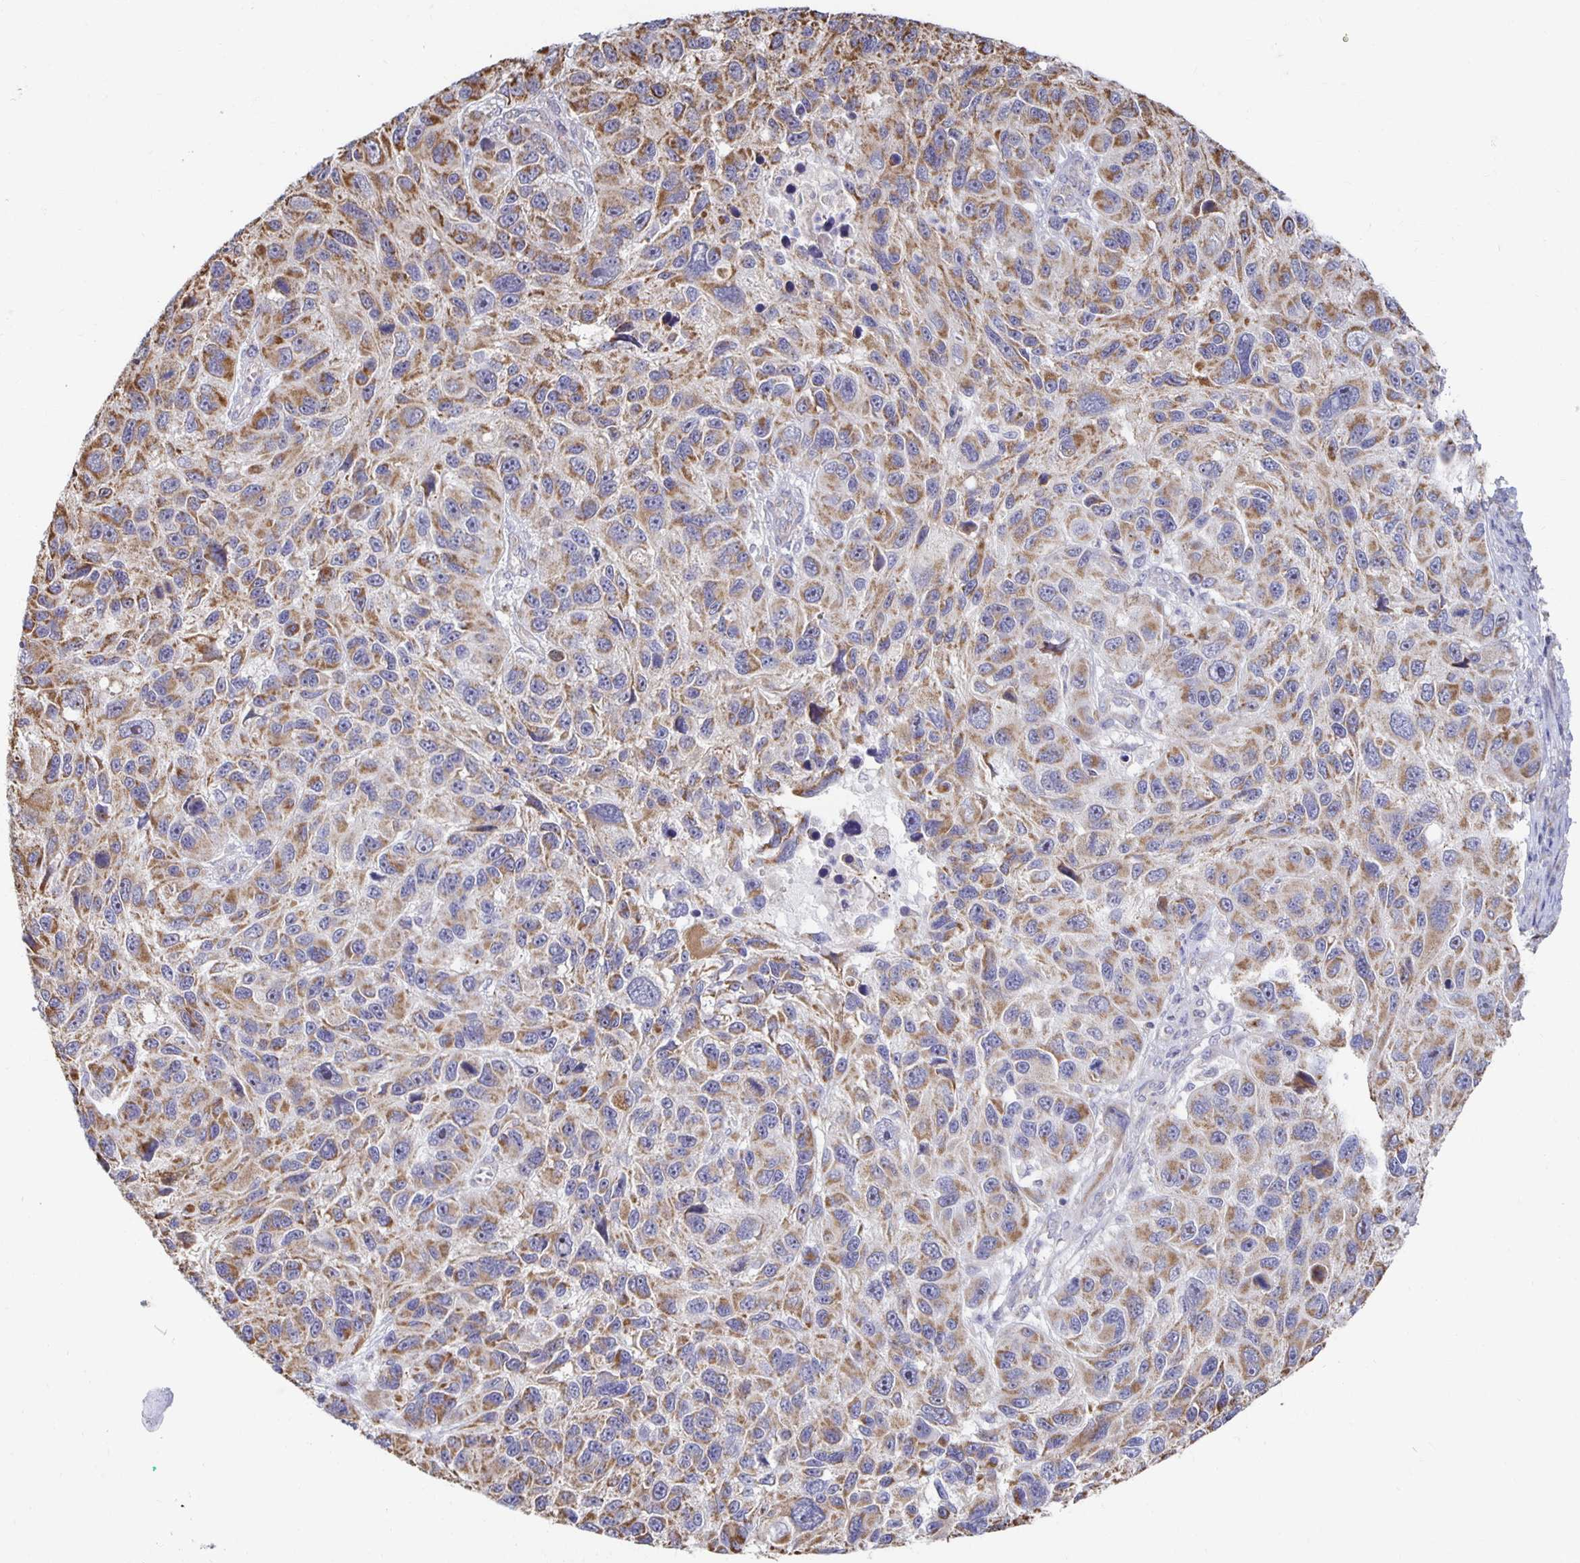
{"staining": {"intensity": "moderate", "quantity": ">75%", "location": "cytoplasmic/membranous"}, "tissue": "melanoma", "cell_type": "Tumor cells", "image_type": "cancer", "snomed": [{"axis": "morphology", "description": "Malignant melanoma, NOS"}, {"axis": "topography", "description": "Skin"}], "caption": "Immunohistochemistry staining of melanoma, which demonstrates medium levels of moderate cytoplasmic/membranous expression in approximately >75% of tumor cells indicating moderate cytoplasmic/membranous protein positivity. The staining was performed using DAB (brown) for protein detection and nuclei were counterstained in hematoxylin (blue).", "gene": "NKX2-8", "patient": {"sex": "male", "age": 53}}